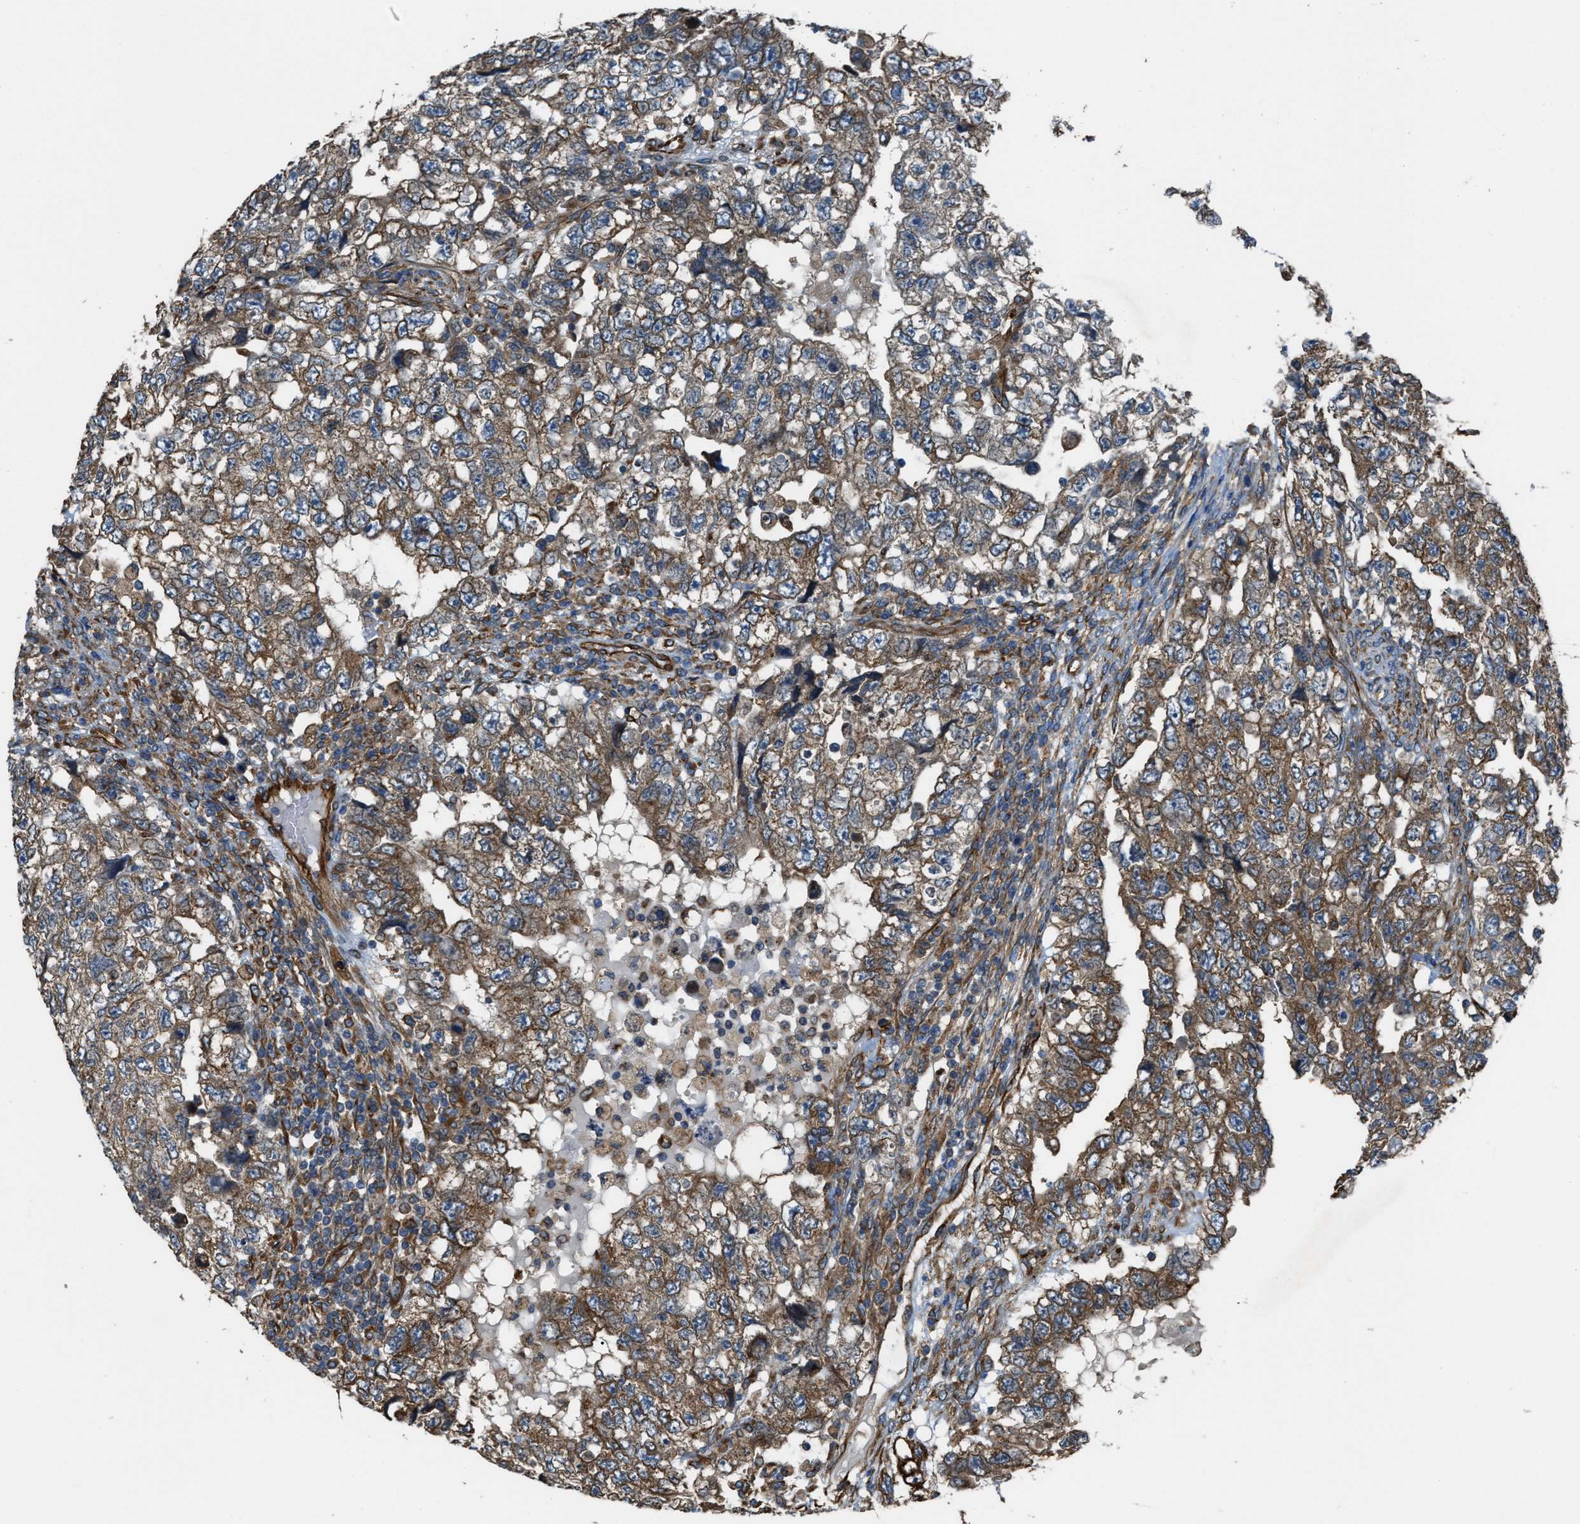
{"staining": {"intensity": "moderate", "quantity": ">75%", "location": "cytoplasmic/membranous"}, "tissue": "testis cancer", "cell_type": "Tumor cells", "image_type": "cancer", "snomed": [{"axis": "morphology", "description": "Carcinoma, Embryonal, NOS"}, {"axis": "topography", "description": "Testis"}], "caption": "Protein expression analysis of testis embryonal carcinoma shows moderate cytoplasmic/membranous positivity in about >75% of tumor cells. The staining is performed using DAB (3,3'-diaminobenzidine) brown chromogen to label protein expression. The nuclei are counter-stained blue using hematoxylin.", "gene": "TRPC1", "patient": {"sex": "male", "age": 36}}